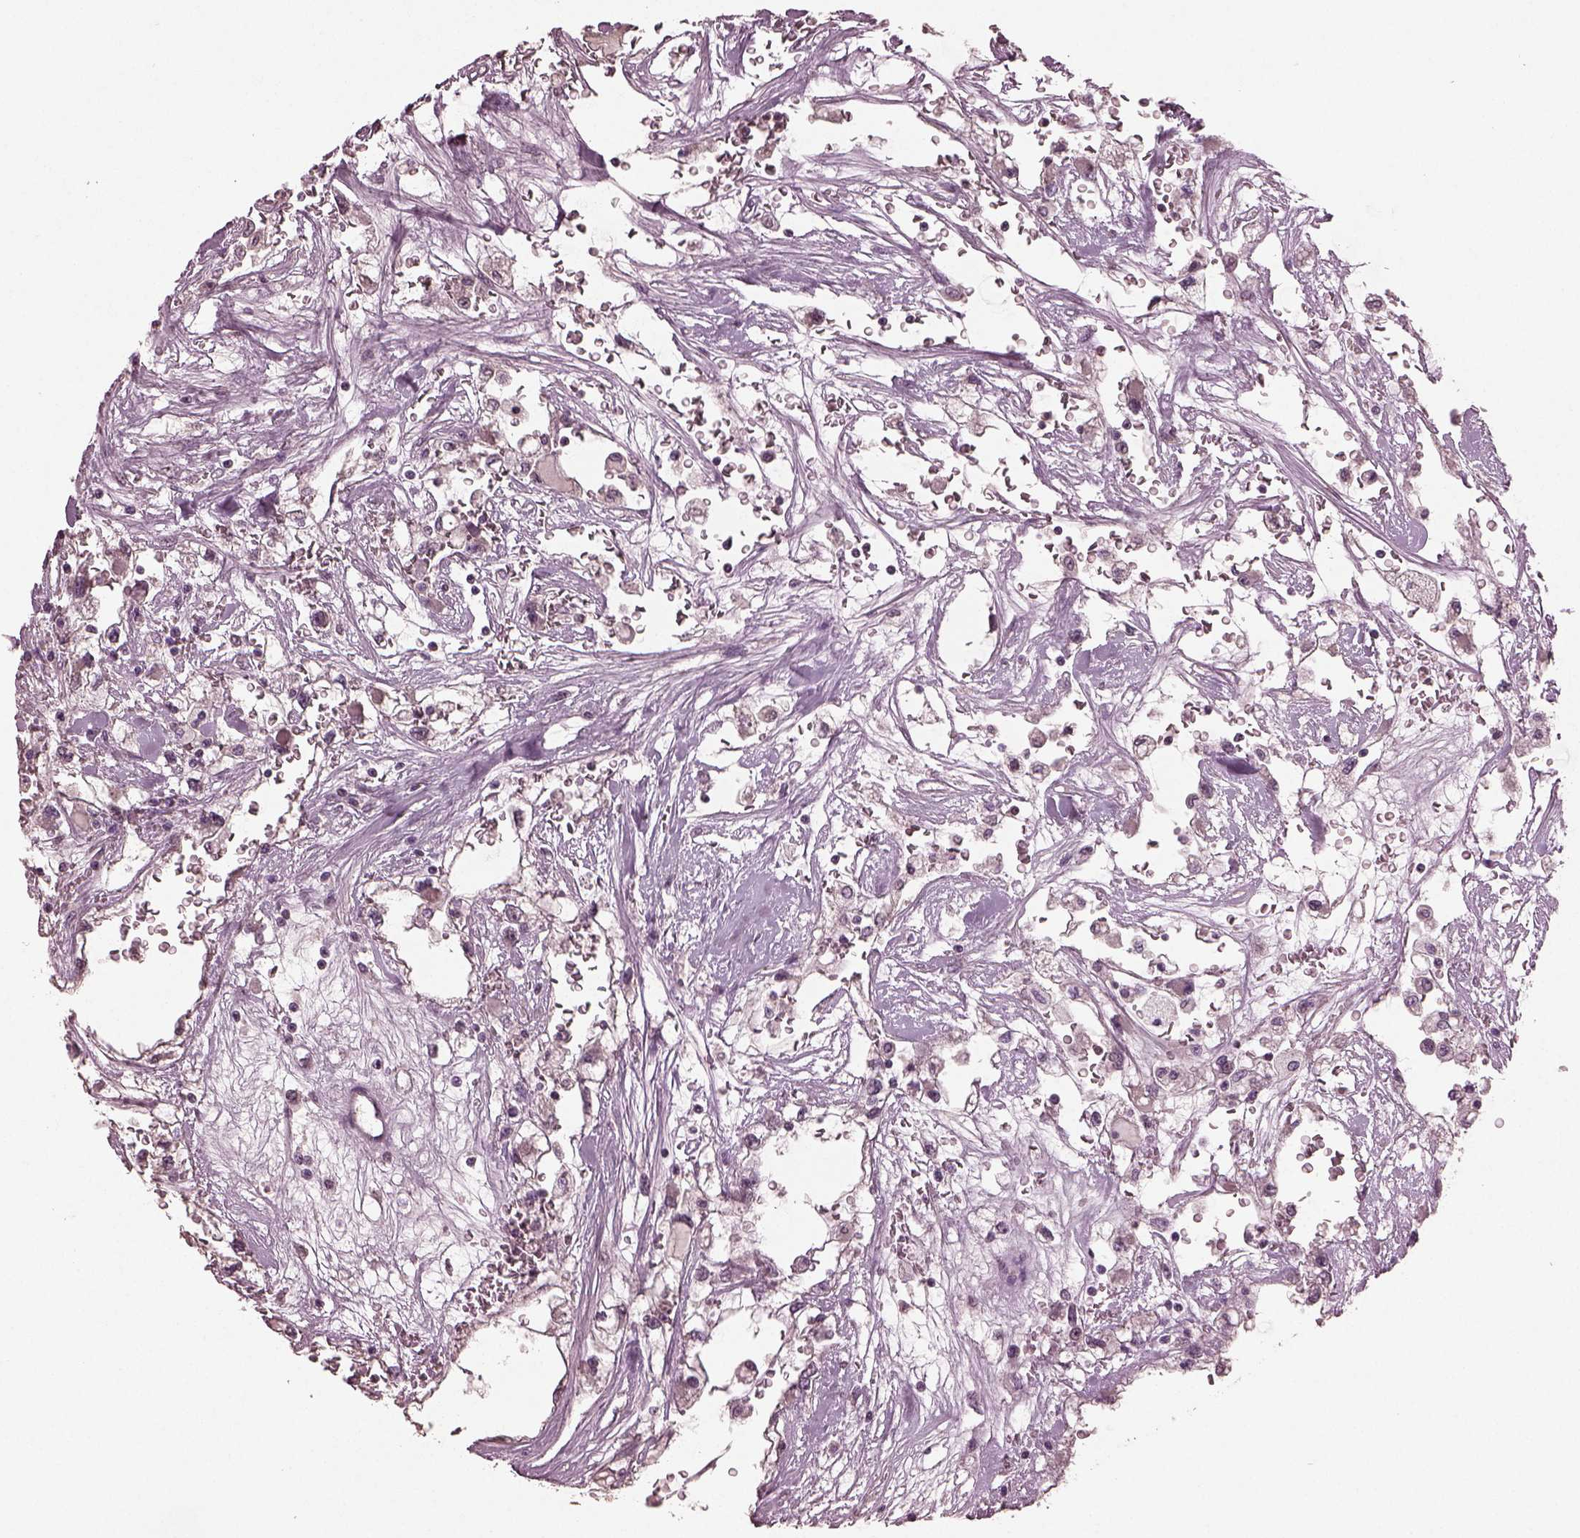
{"staining": {"intensity": "negative", "quantity": "none", "location": "none"}, "tissue": "renal cancer", "cell_type": "Tumor cells", "image_type": "cancer", "snomed": [{"axis": "morphology", "description": "Adenocarcinoma, NOS"}, {"axis": "topography", "description": "Kidney"}], "caption": "Adenocarcinoma (renal) was stained to show a protein in brown. There is no significant positivity in tumor cells.", "gene": "IL18RAP", "patient": {"sex": "male", "age": 59}}